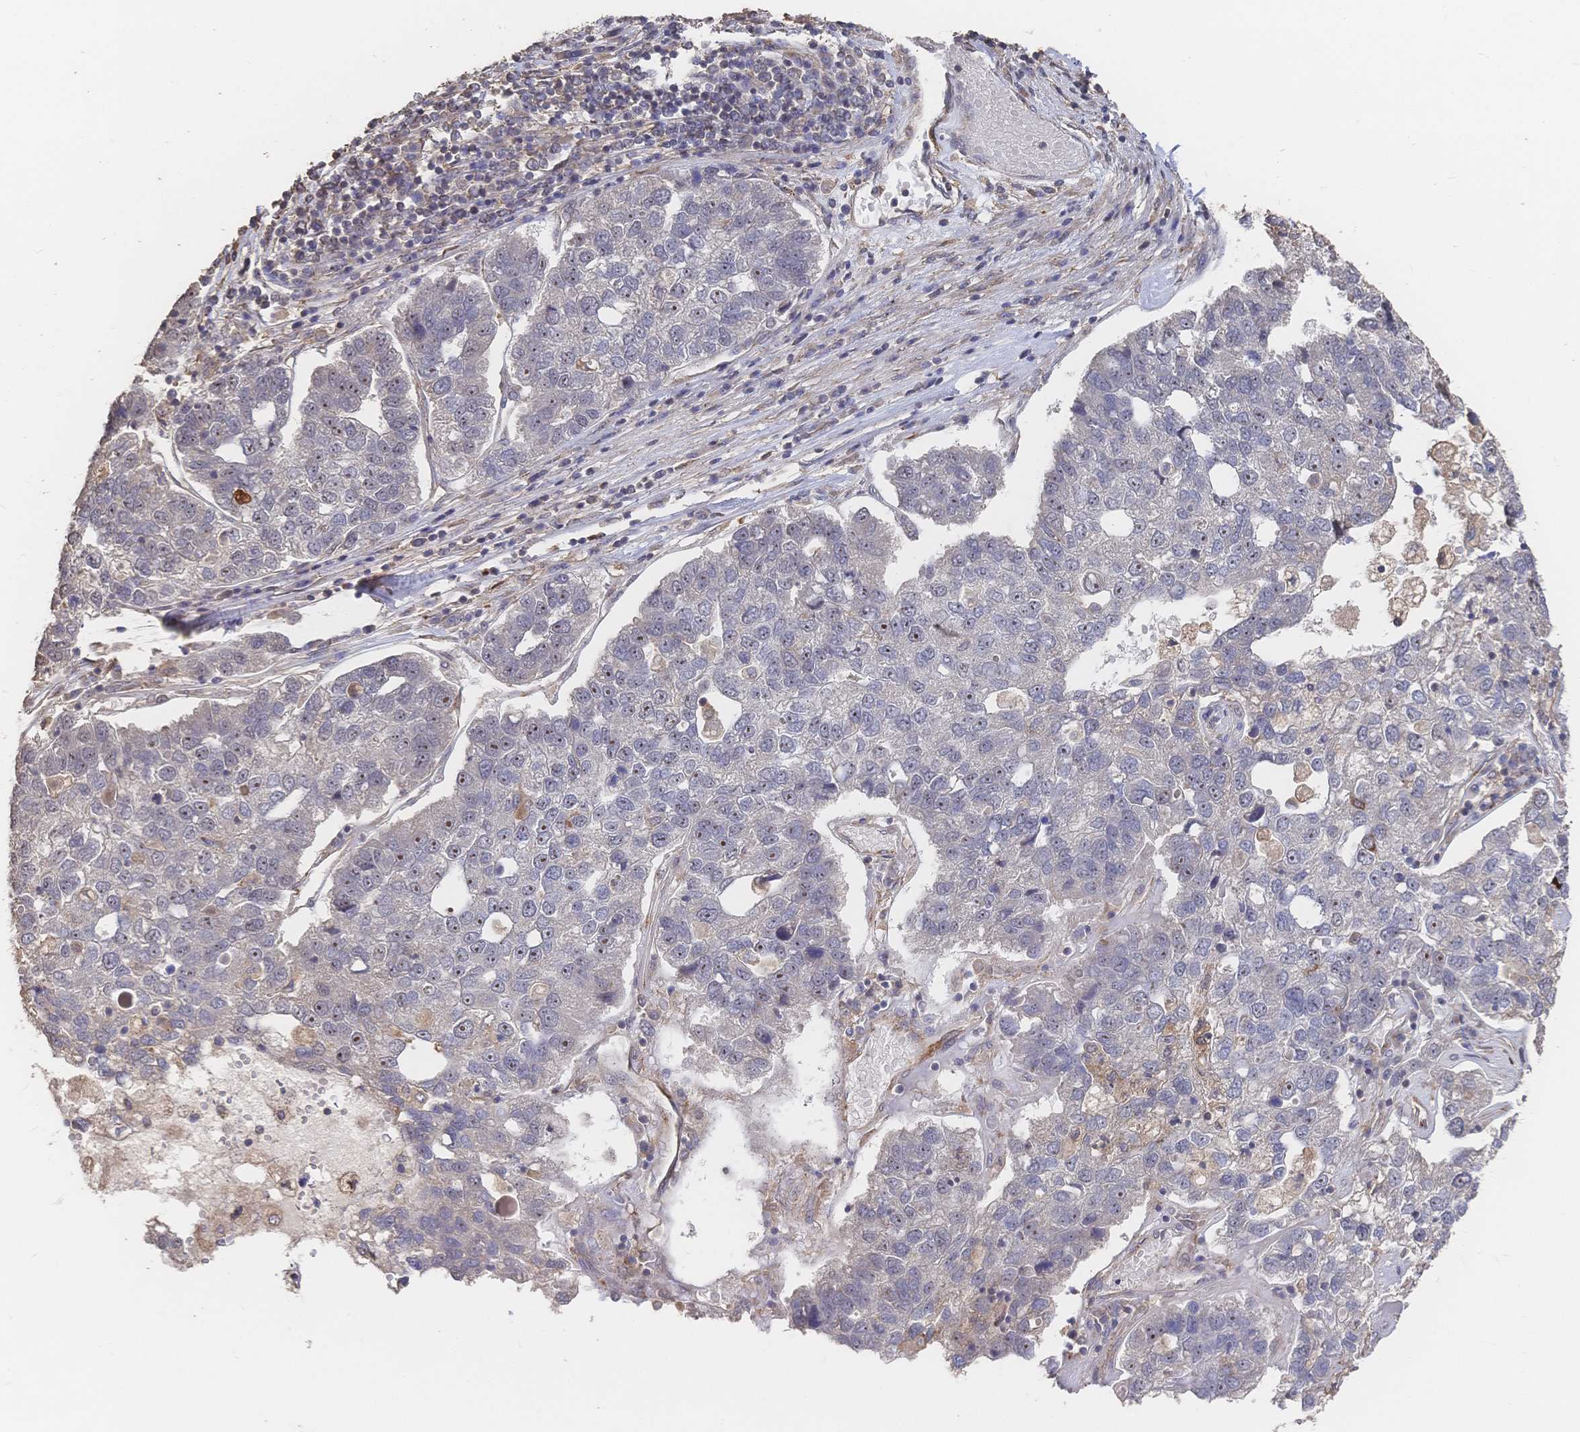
{"staining": {"intensity": "weak", "quantity": "25%-75%", "location": "nuclear"}, "tissue": "pancreatic cancer", "cell_type": "Tumor cells", "image_type": "cancer", "snomed": [{"axis": "morphology", "description": "Adenocarcinoma, NOS"}, {"axis": "topography", "description": "Pancreas"}], "caption": "Immunohistochemistry micrograph of pancreatic cancer (adenocarcinoma) stained for a protein (brown), which demonstrates low levels of weak nuclear positivity in approximately 25%-75% of tumor cells.", "gene": "DNAJA4", "patient": {"sex": "female", "age": 61}}